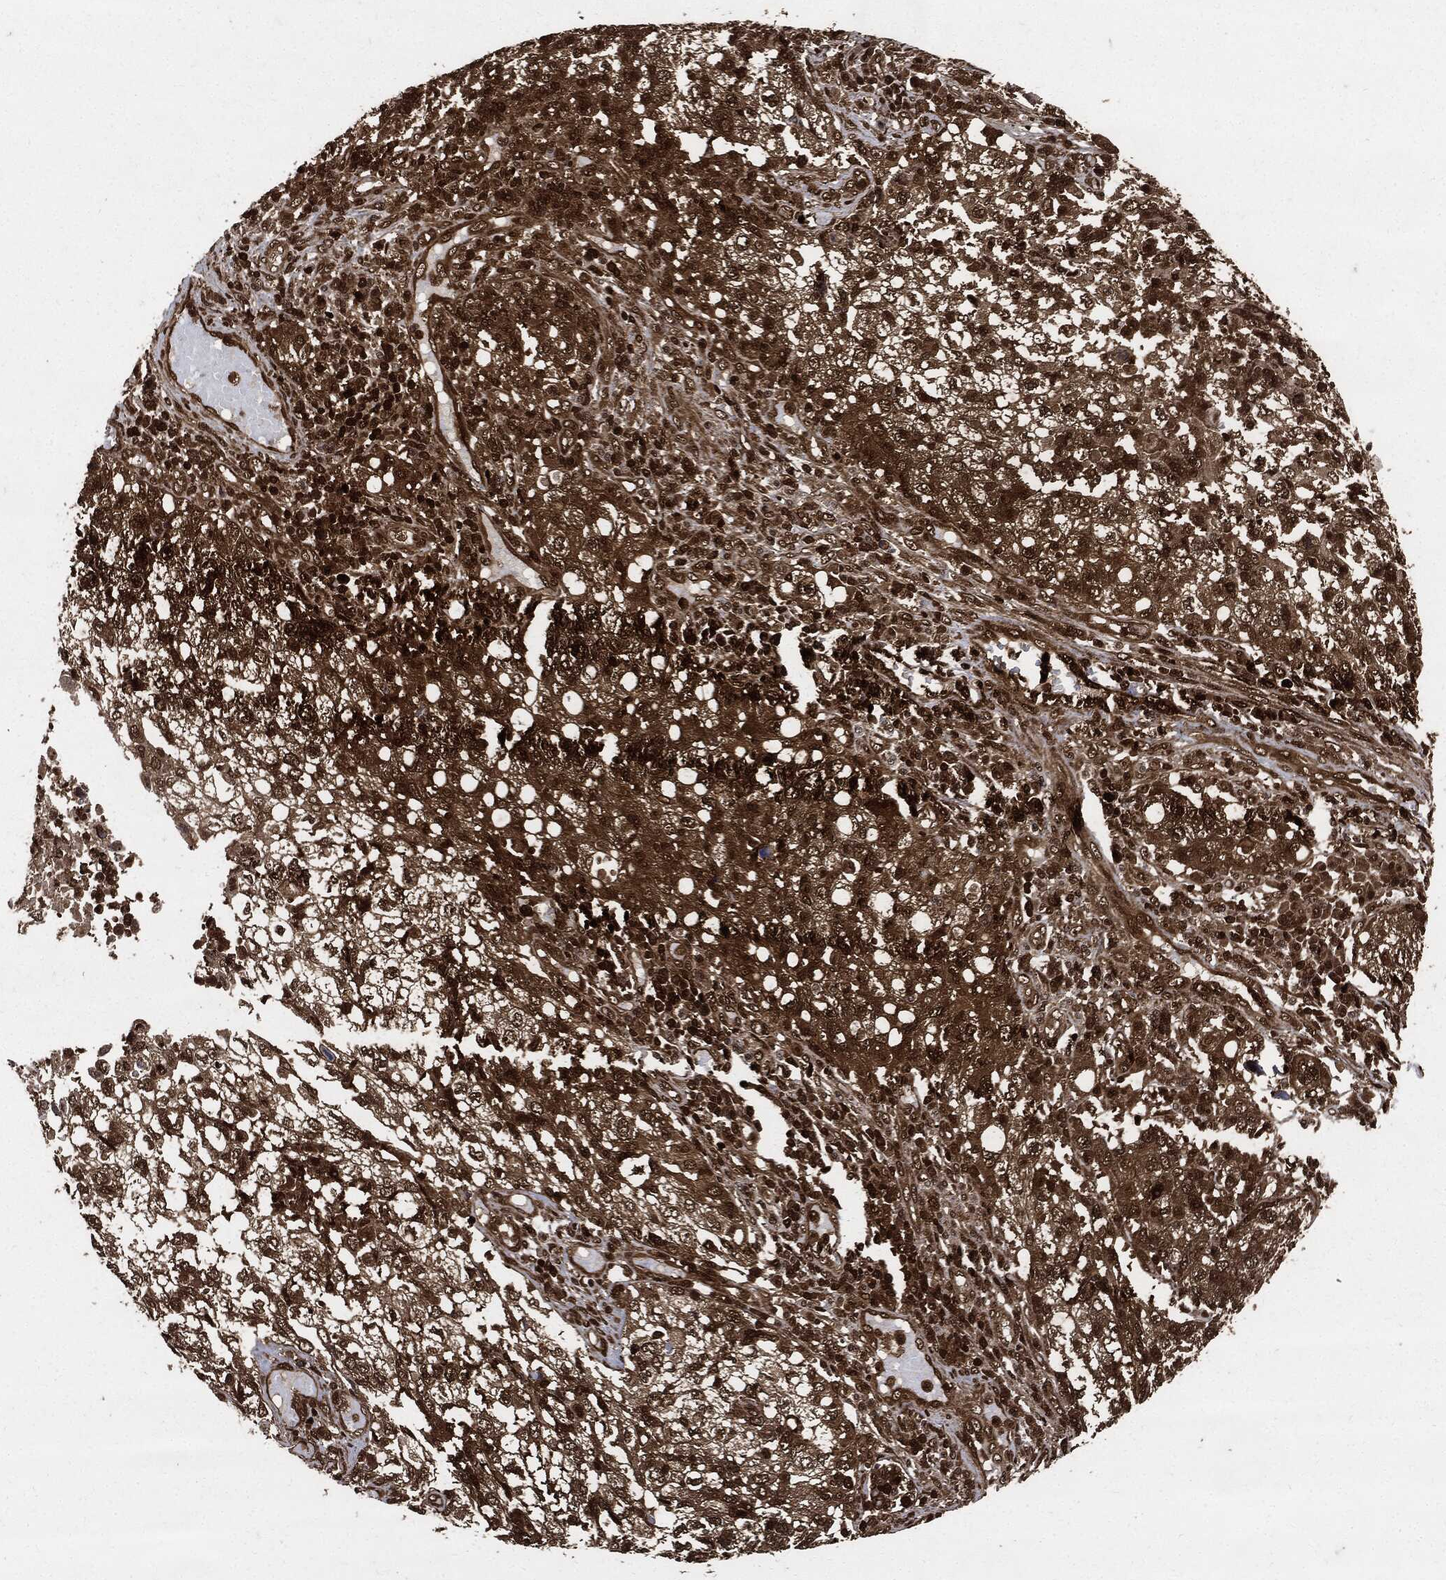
{"staining": {"intensity": "moderate", "quantity": ">75%", "location": "cytoplasmic/membranous"}, "tissue": "cervical cancer", "cell_type": "Tumor cells", "image_type": "cancer", "snomed": [{"axis": "morphology", "description": "Squamous cell carcinoma, NOS"}, {"axis": "topography", "description": "Cervix"}], "caption": "Immunohistochemical staining of human cervical cancer (squamous cell carcinoma) demonstrates moderate cytoplasmic/membranous protein positivity in approximately >75% of tumor cells.", "gene": "YWHAB", "patient": {"sex": "female", "age": 36}}